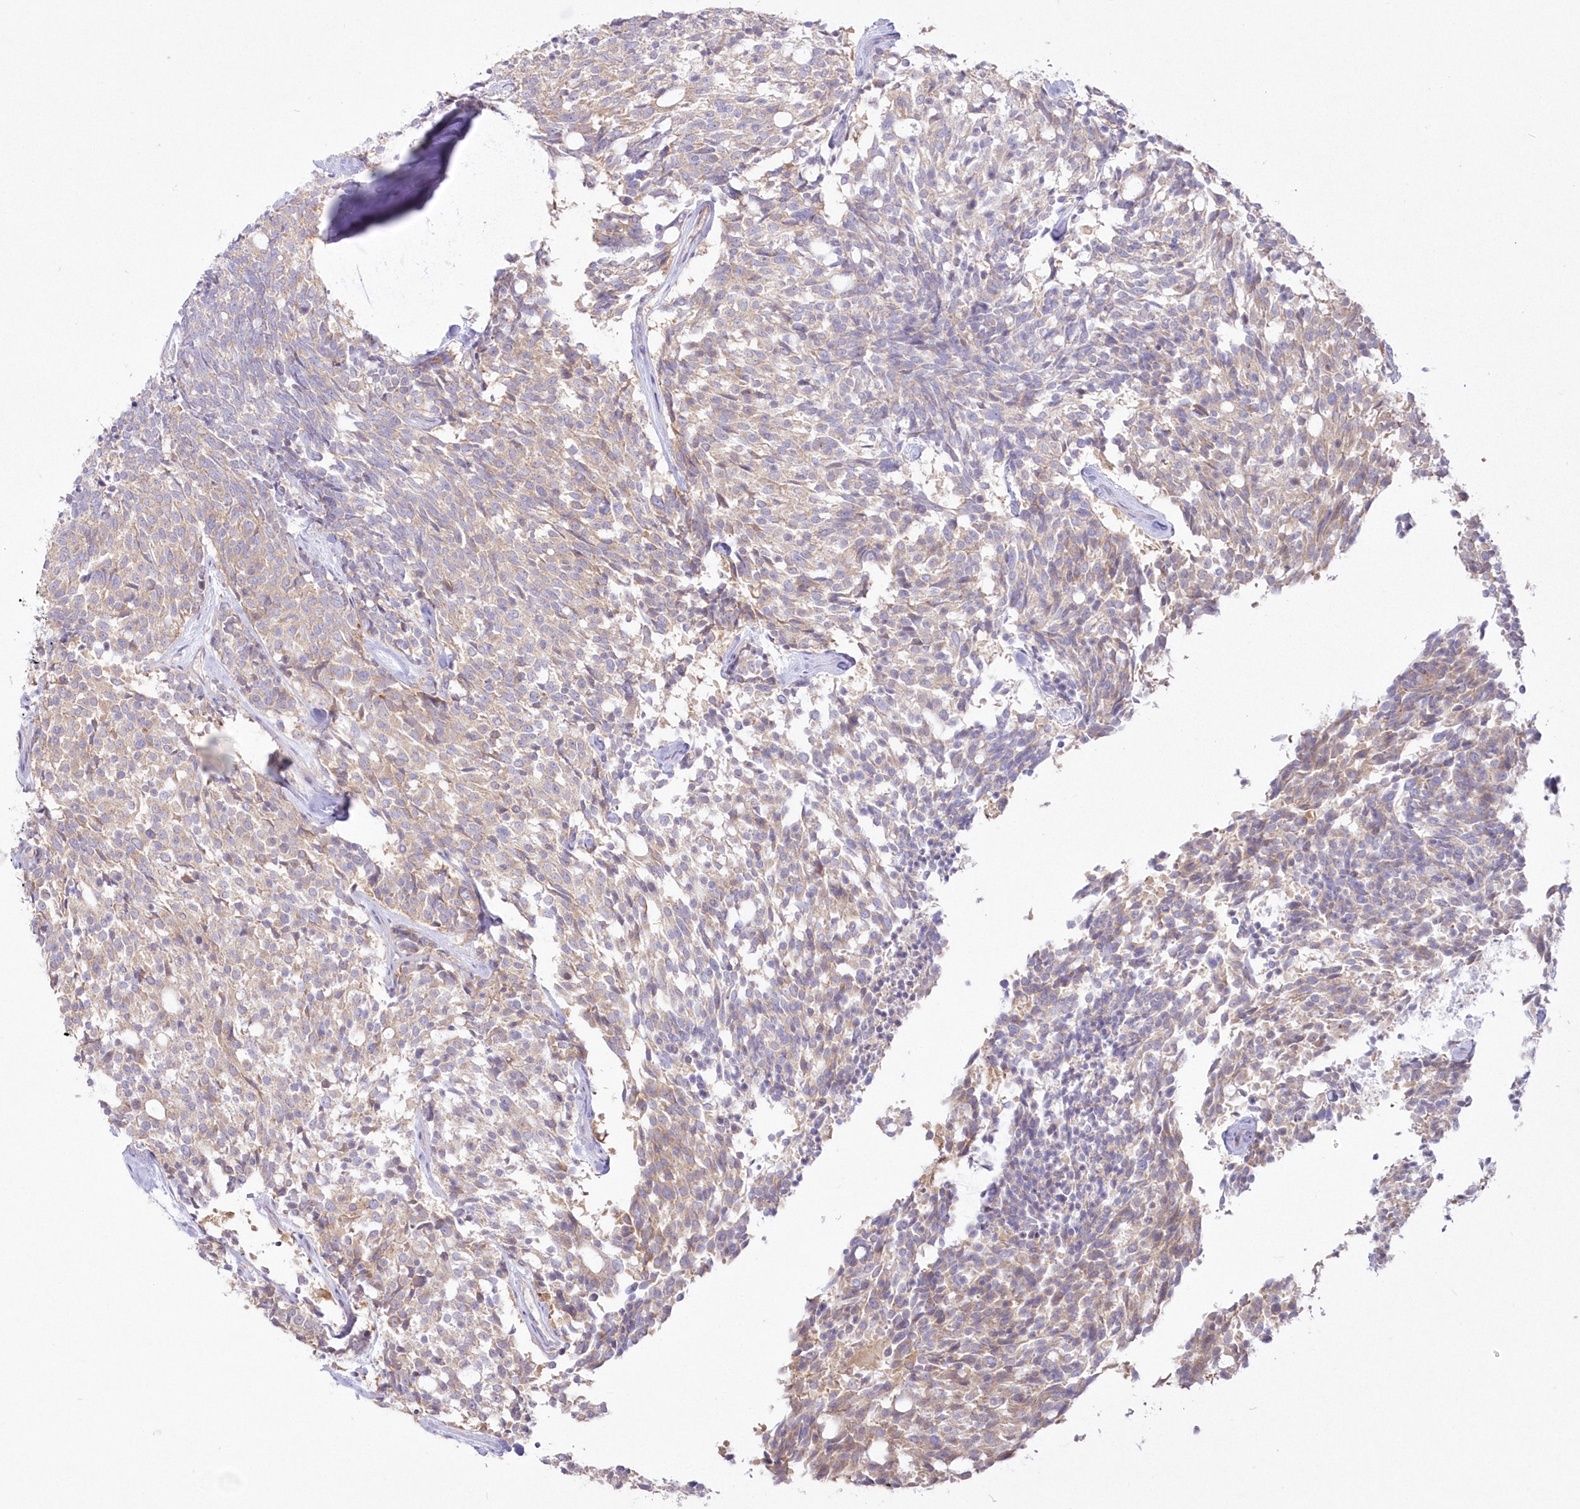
{"staining": {"intensity": "weak", "quantity": ">75%", "location": "cytoplasmic/membranous"}, "tissue": "carcinoid", "cell_type": "Tumor cells", "image_type": "cancer", "snomed": [{"axis": "morphology", "description": "Carcinoid, malignant, NOS"}, {"axis": "topography", "description": "Pancreas"}], "caption": "Weak cytoplasmic/membranous protein positivity is present in approximately >75% of tumor cells in carcinoid (malignant).", "gene": "ZNF843", "patient": {"sex": "female", "age": 54}}